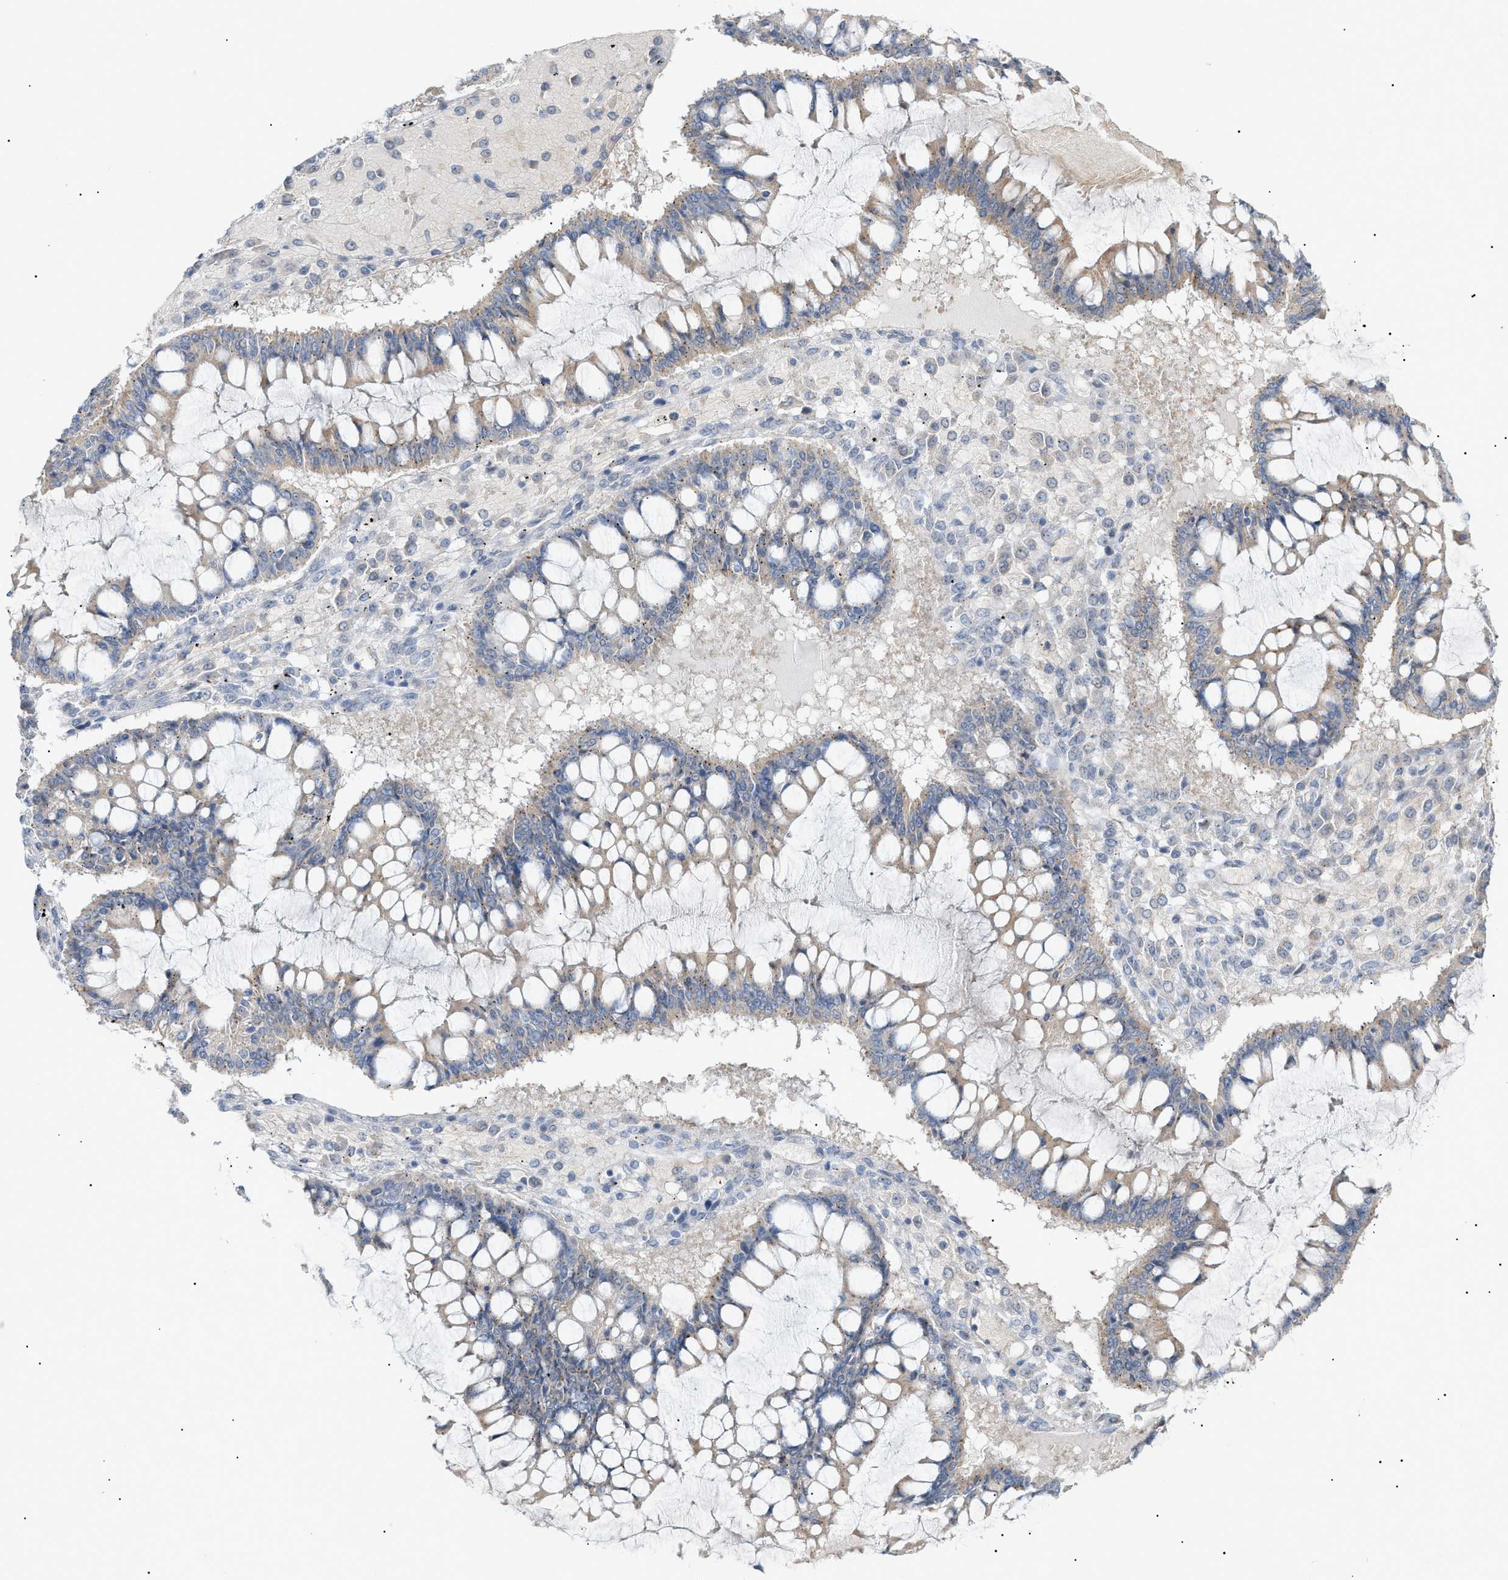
{"staining": {"intensity": "negative", "quantity": "none", "location": "none"}, "tissue": "ovarian cancer", "cell_type": "Tumor cells", "image_type": "cancer", "snomed": [{"axis": "morphology", "description": "Cystadenocarcinoma, mucinous, NOS"}, {"axis": "topography", "description": "Ovary"}], "caption": "Mucinous cystadenocarcinoma (ovarian) was stained to show a protein in brown. There is no significant expression in tumor cells.", "gene": "SLC25A31", "patient": {"sex": "female", "age": 73}}